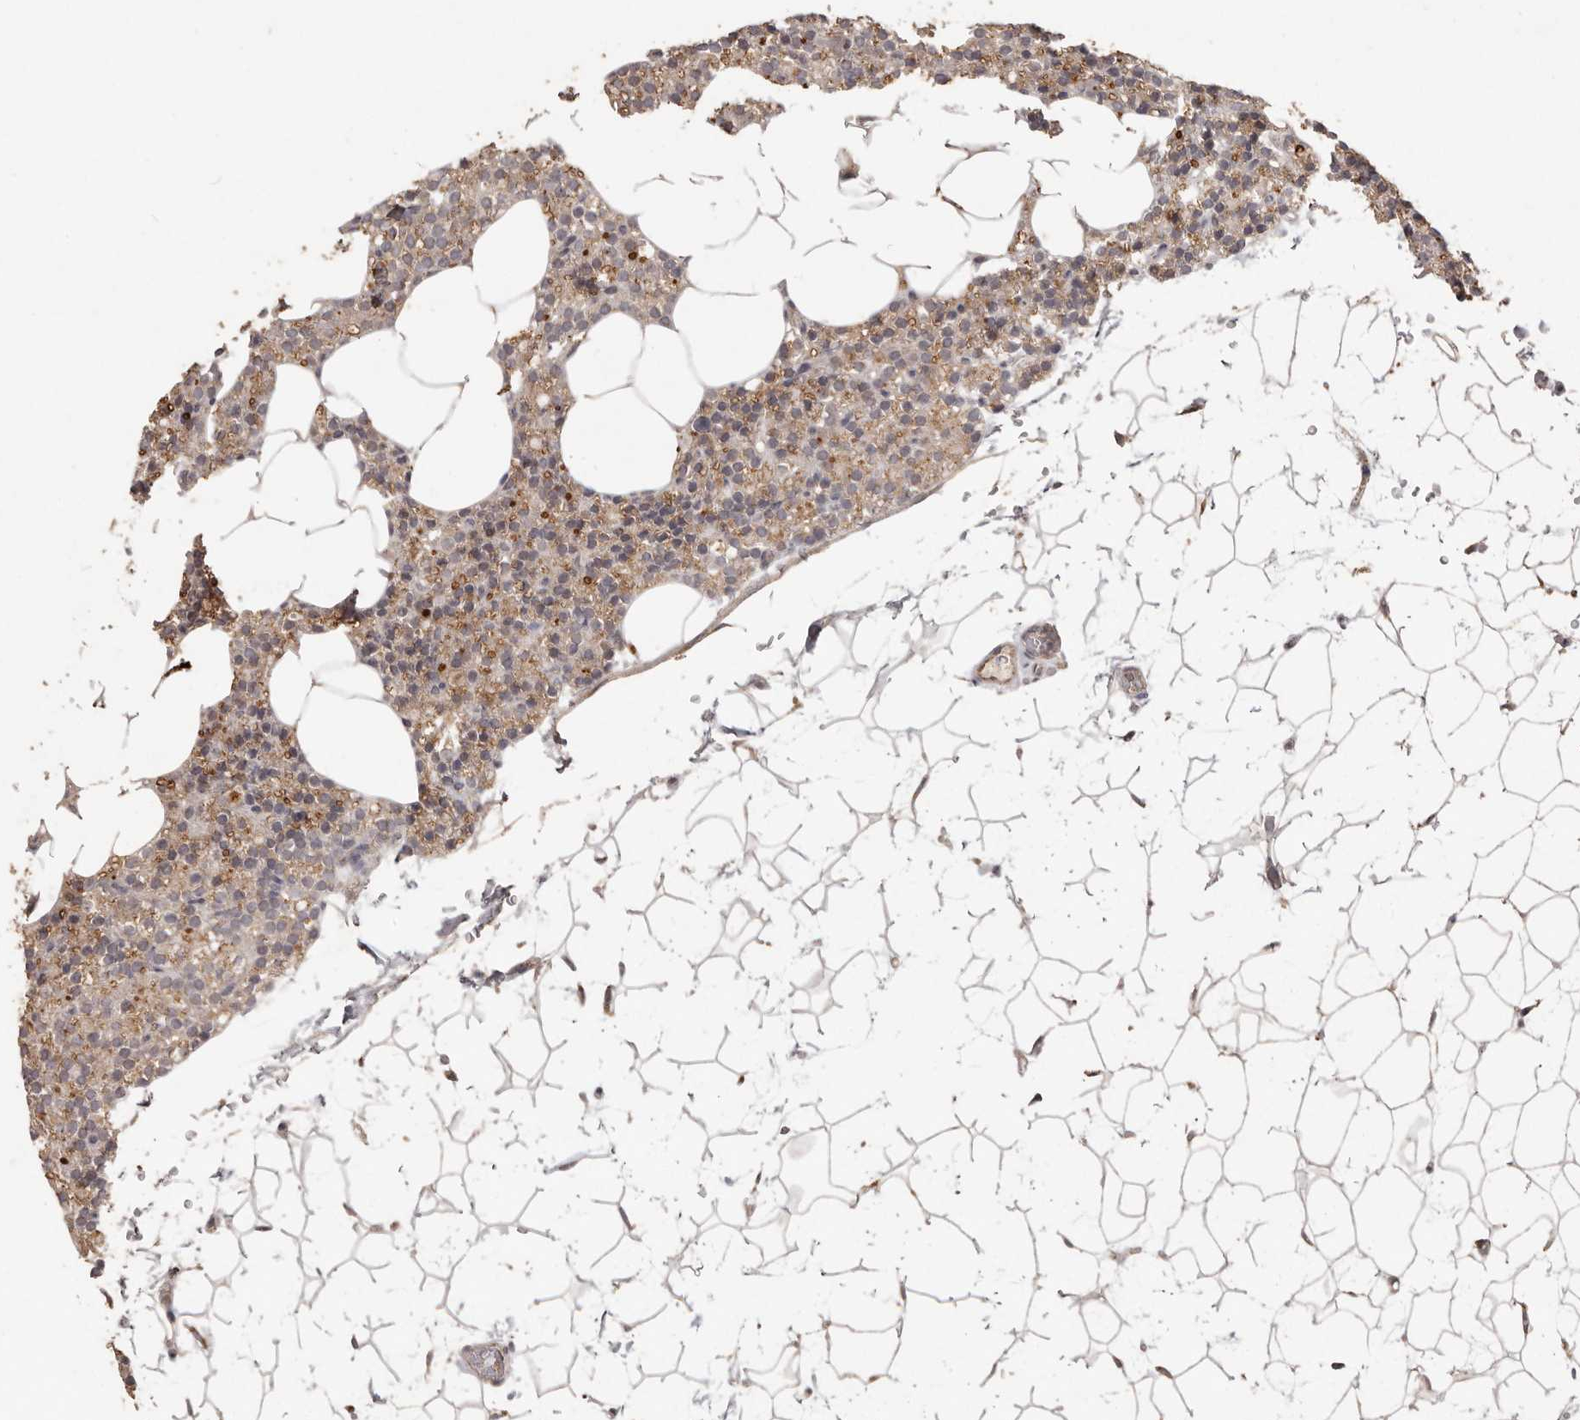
{"staining": {"intensity": "moderate", "quantity": "<25%", "location": "cytoplasmic/membranous"}, "tissue": "parathyroid gland", "cell_type": "Glandular cells", "image_type": "normal", "snomed": [{"axis": "morphology", "description": "Normal tissue, NOS"}, {"axis": "topography", "description": "Parathyroid gland"}], "caption": "Parathyroid gland was stained to show a protein in brown. There is low levels of moderate cytoplasmic/membranous expression in about <25% of glandular cells.", "gene": "PLOD2", "patient": {"sex": "female", "age": 56}}